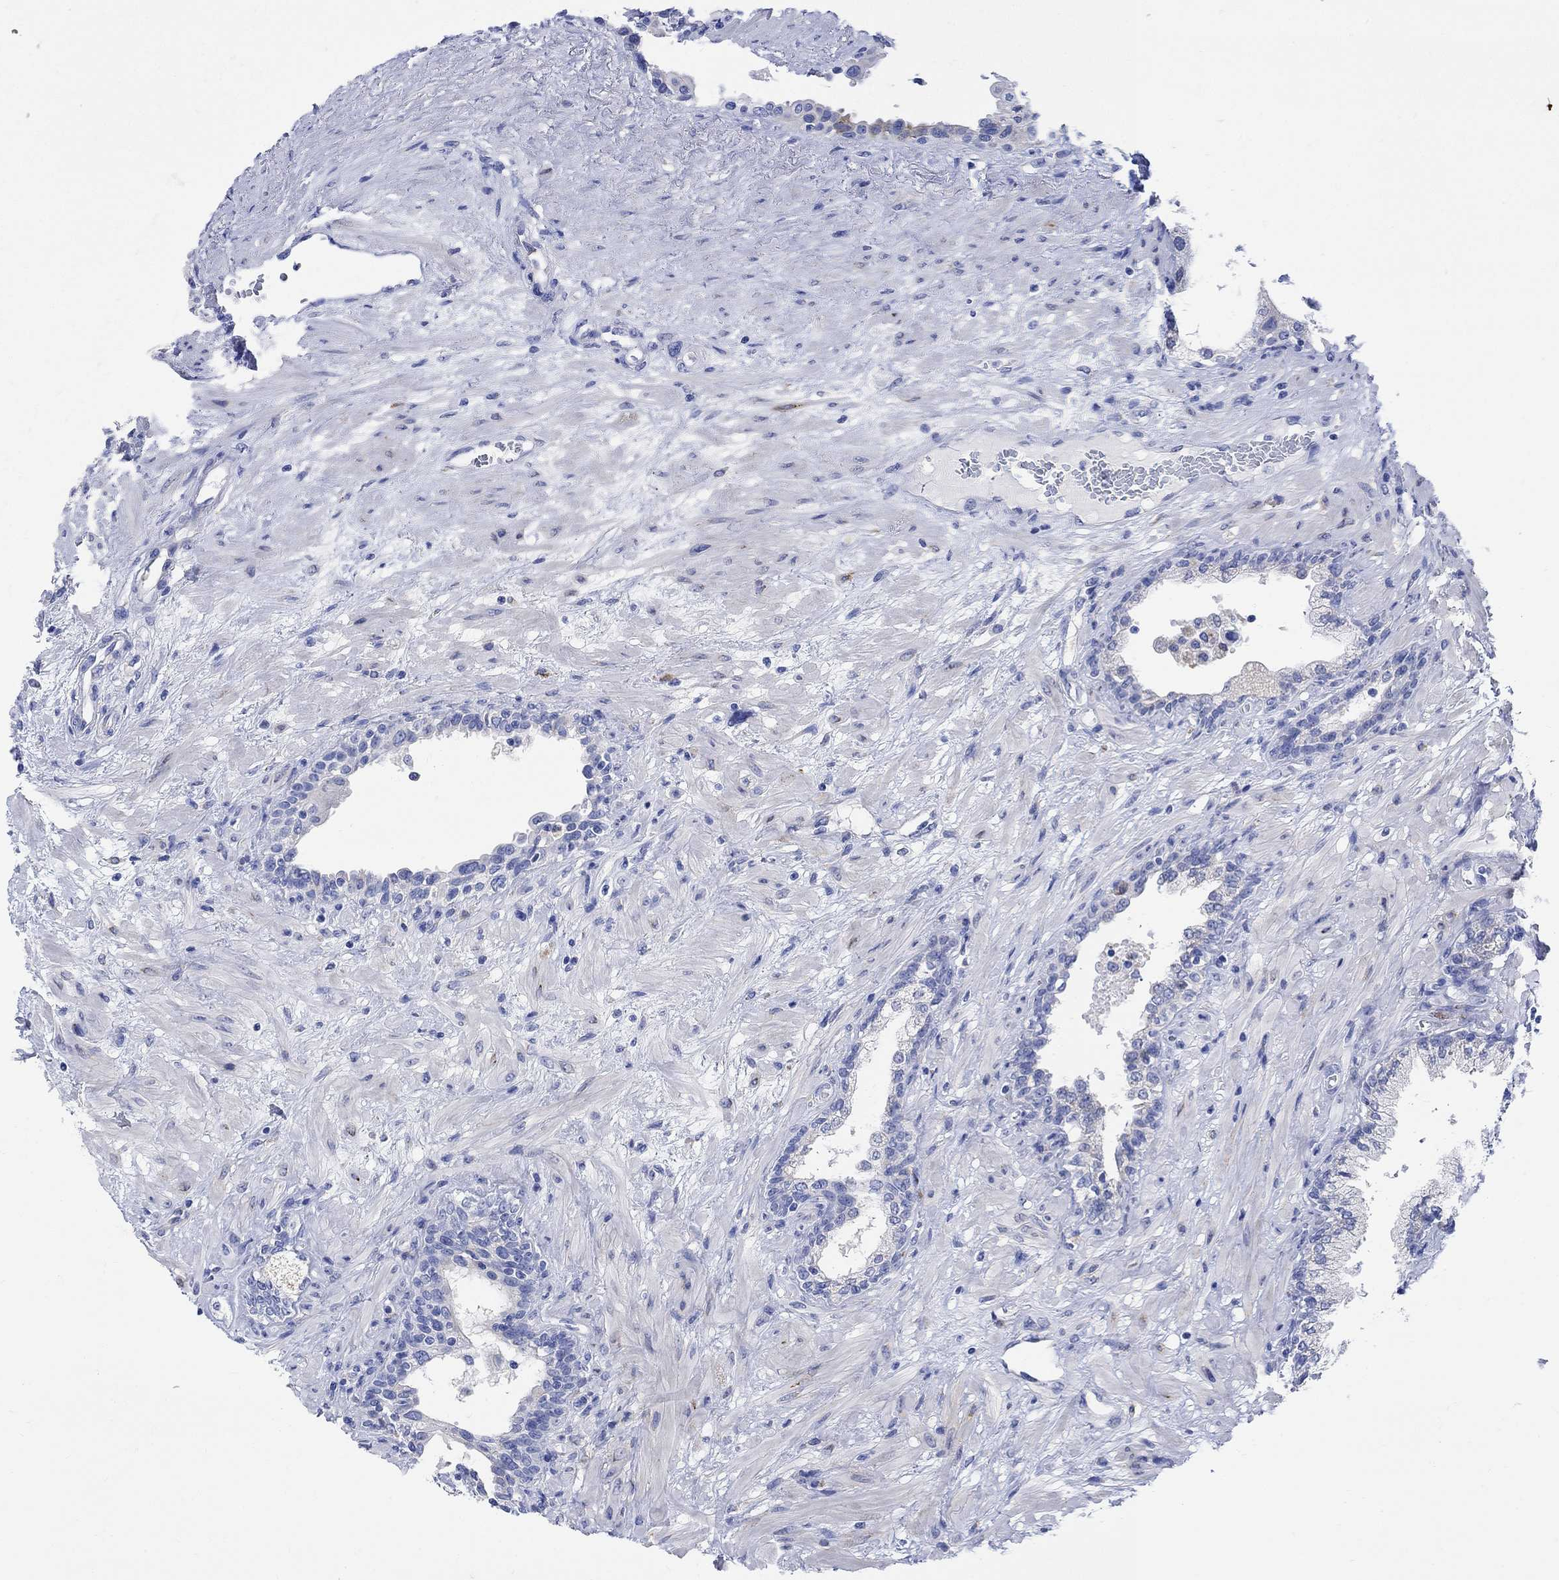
{"staining": {"intensity": "negative", "quantity": "none", "location": "none"}, "tissue": "prostate", "cell_type": "Glandular cells", "image_type": "normal", "snomed": [{"axis": "morphology", "description": "Normal tissue, NOS"}, {"axis": "topography", "description": "Prostate"}], "caption": "DAB immunohistochemical staining of normal prostate displays no significant expression in glandular cells.", "gene": "MYL1", "patient": {"sex": "male", "age": 63}}